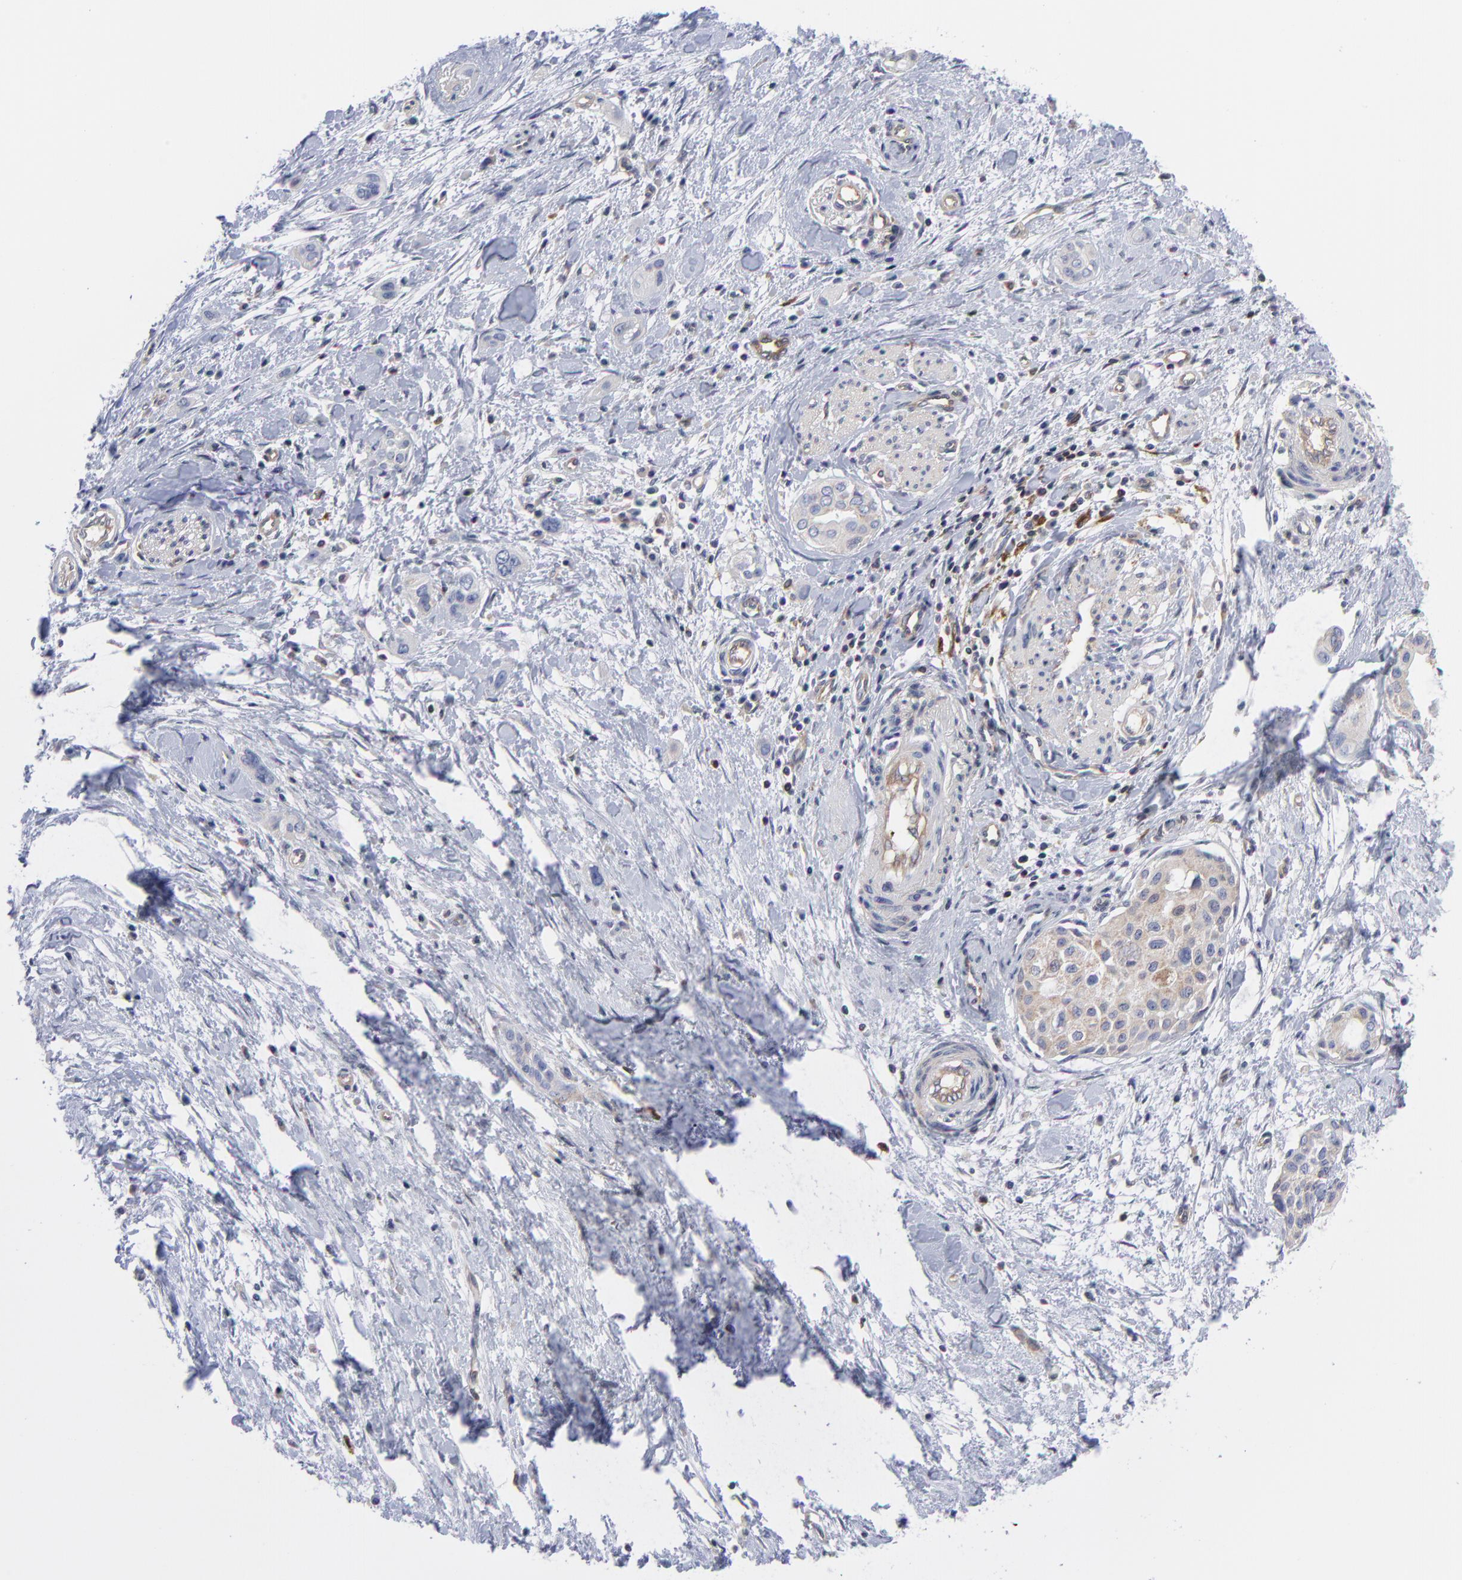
{"staining": {"intensity": "negative", "quantity": "none", "location": "none"}, "tissue": "pancreatic cancer", "cell_type": "Tumor cells", "image_type": "cancer", "snomed": [{"axis": "morphology", "description": "Adenocarcinoma, NOS"}, {"axis": "topography", "description": "Pancreas"}], "caption": "Adenocarcinoma (pancreatic) was stained to show a protein in brown. There is no significant positivity in tumor cells.", "gene": "NFKBIA", "patient": {"sex": "female", "age": 60}}